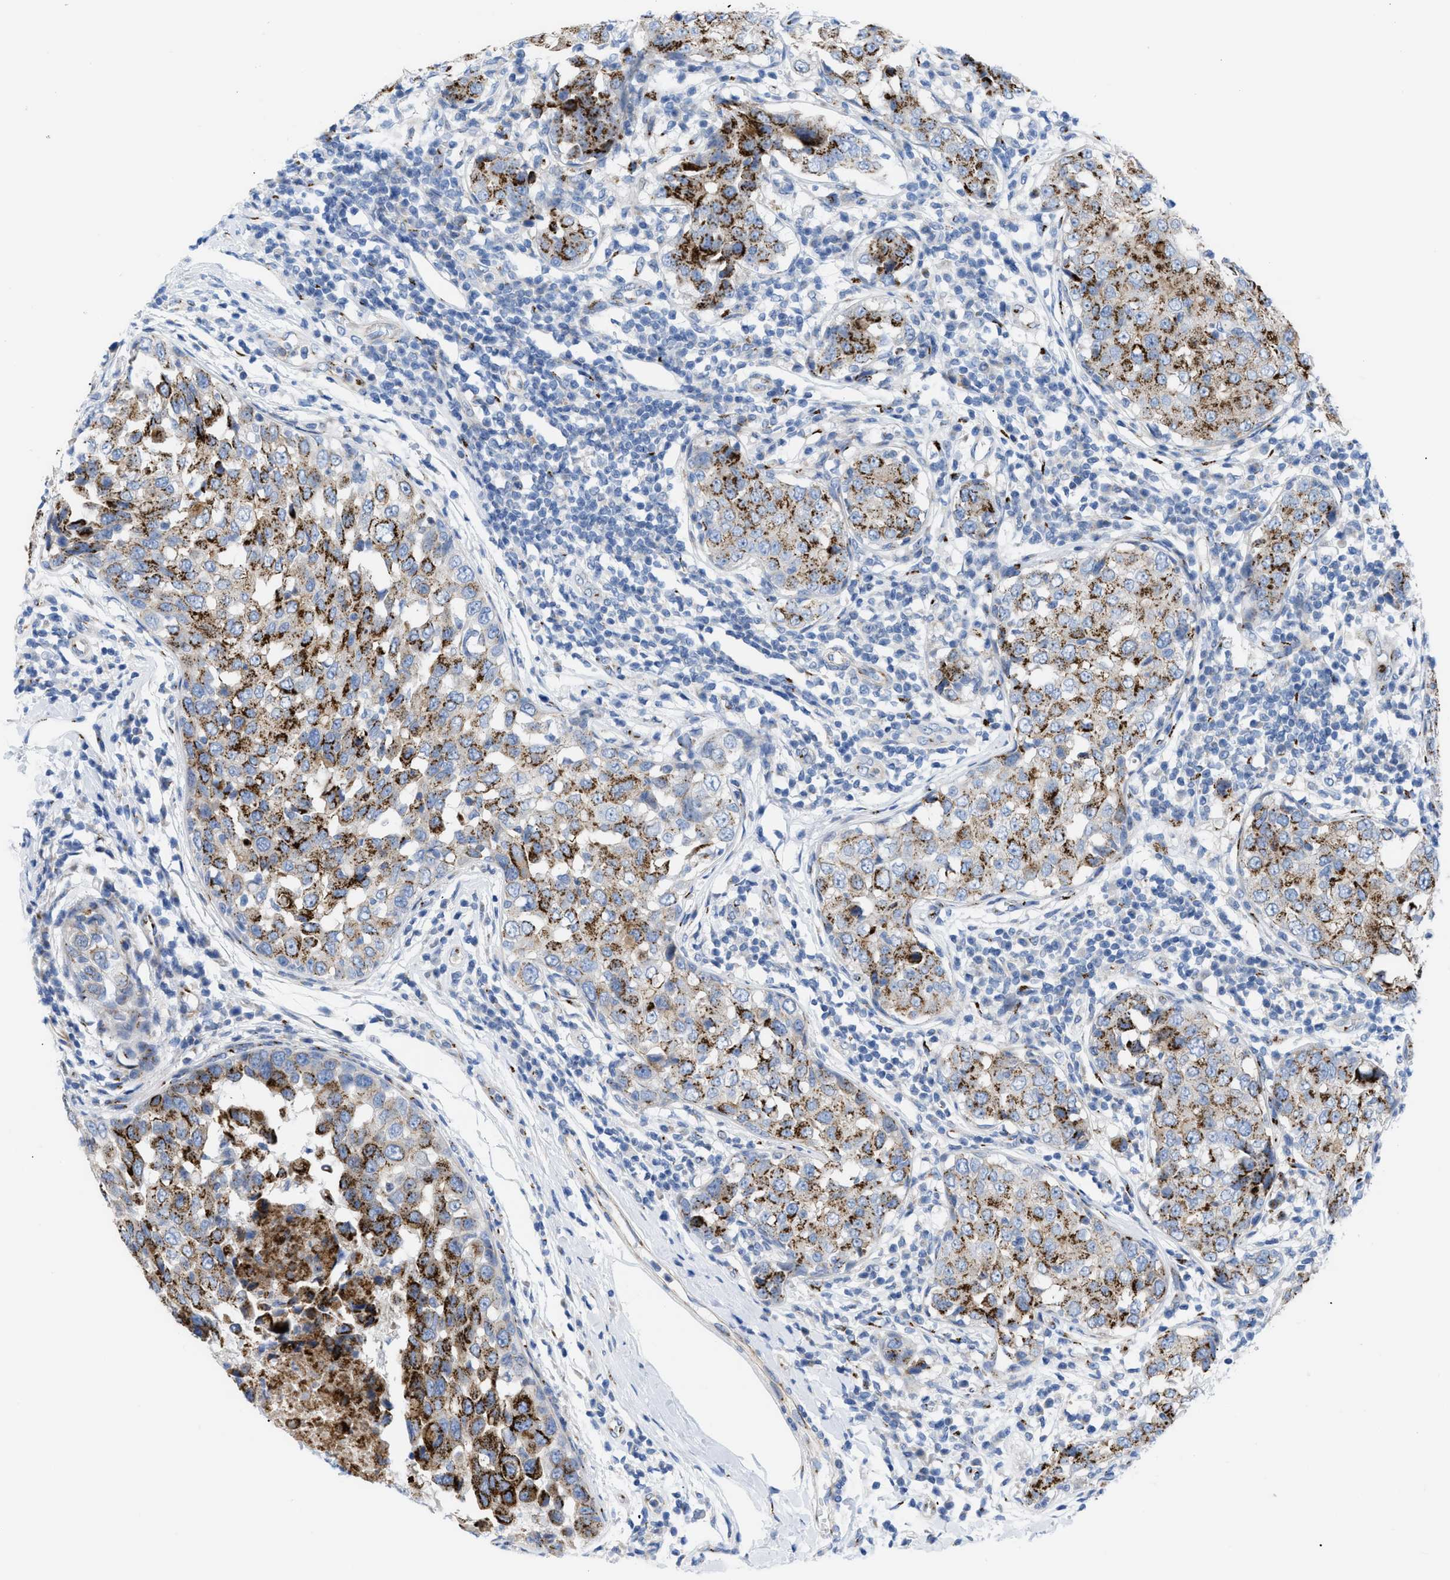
{"staining": {"intensity": "strong", "quantity": ">75%", "location": "cytoplasmic/membranous"}, "tissue": "breast cancer", "cell_type": "Tumor cells", "image_type": "cancer", "snomed": [{"axis": "morphology", "description": "Duct carcinoma"}, {"axis": "topography", "description": "Breast"}], "caption": "An image showing strong cytoplasmic/membranous expression in about >75% of tumor cells in breast cancer (invasive ductal carcinoma), as visualized by brown immunohistochemical staining.", "gene": "TMEM17", "patient": {"sex": "female", "age": 27}}